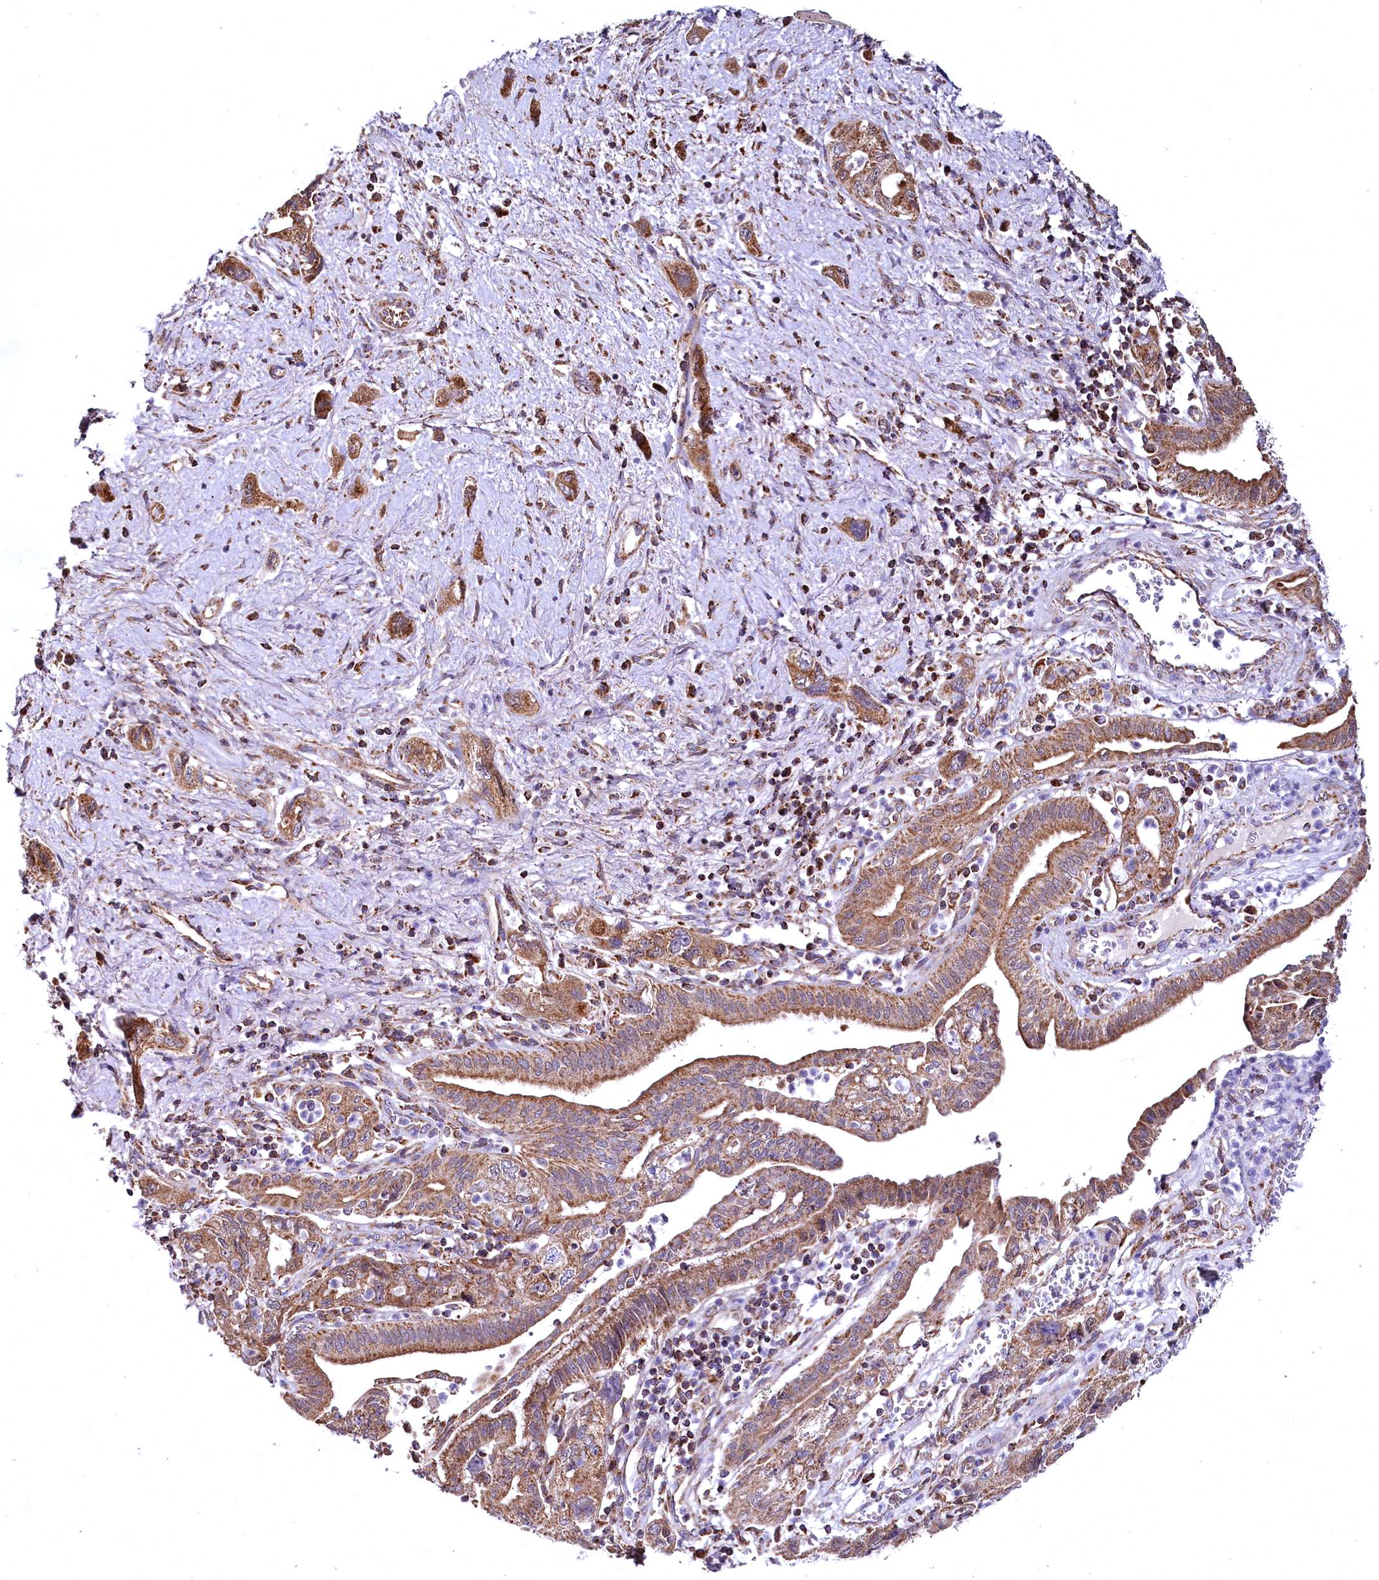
{"staining": {"intensity": "moderate", "quantity": ">75%", "location": "cytoplasmic/membranous"}, "tissue": "pancreatic cancer", "cell_type": "Tumor cells", "image_type": "cancer", "snomed": [{"axis": "morphology", "description": "Adenocarcinoma, NOS"}, {"axis": "topography", "description": "Pancreas"}], "caption": "A histopathology image showing moderate cytoplasmic/membranous positivity in approximately >75% of tumor cells in pancreatic adenocarcinoma, as visualized by brown immunohistochemical staining.", "gene": "NUDT15", "patient": {"sex": "female", "age": 73}}